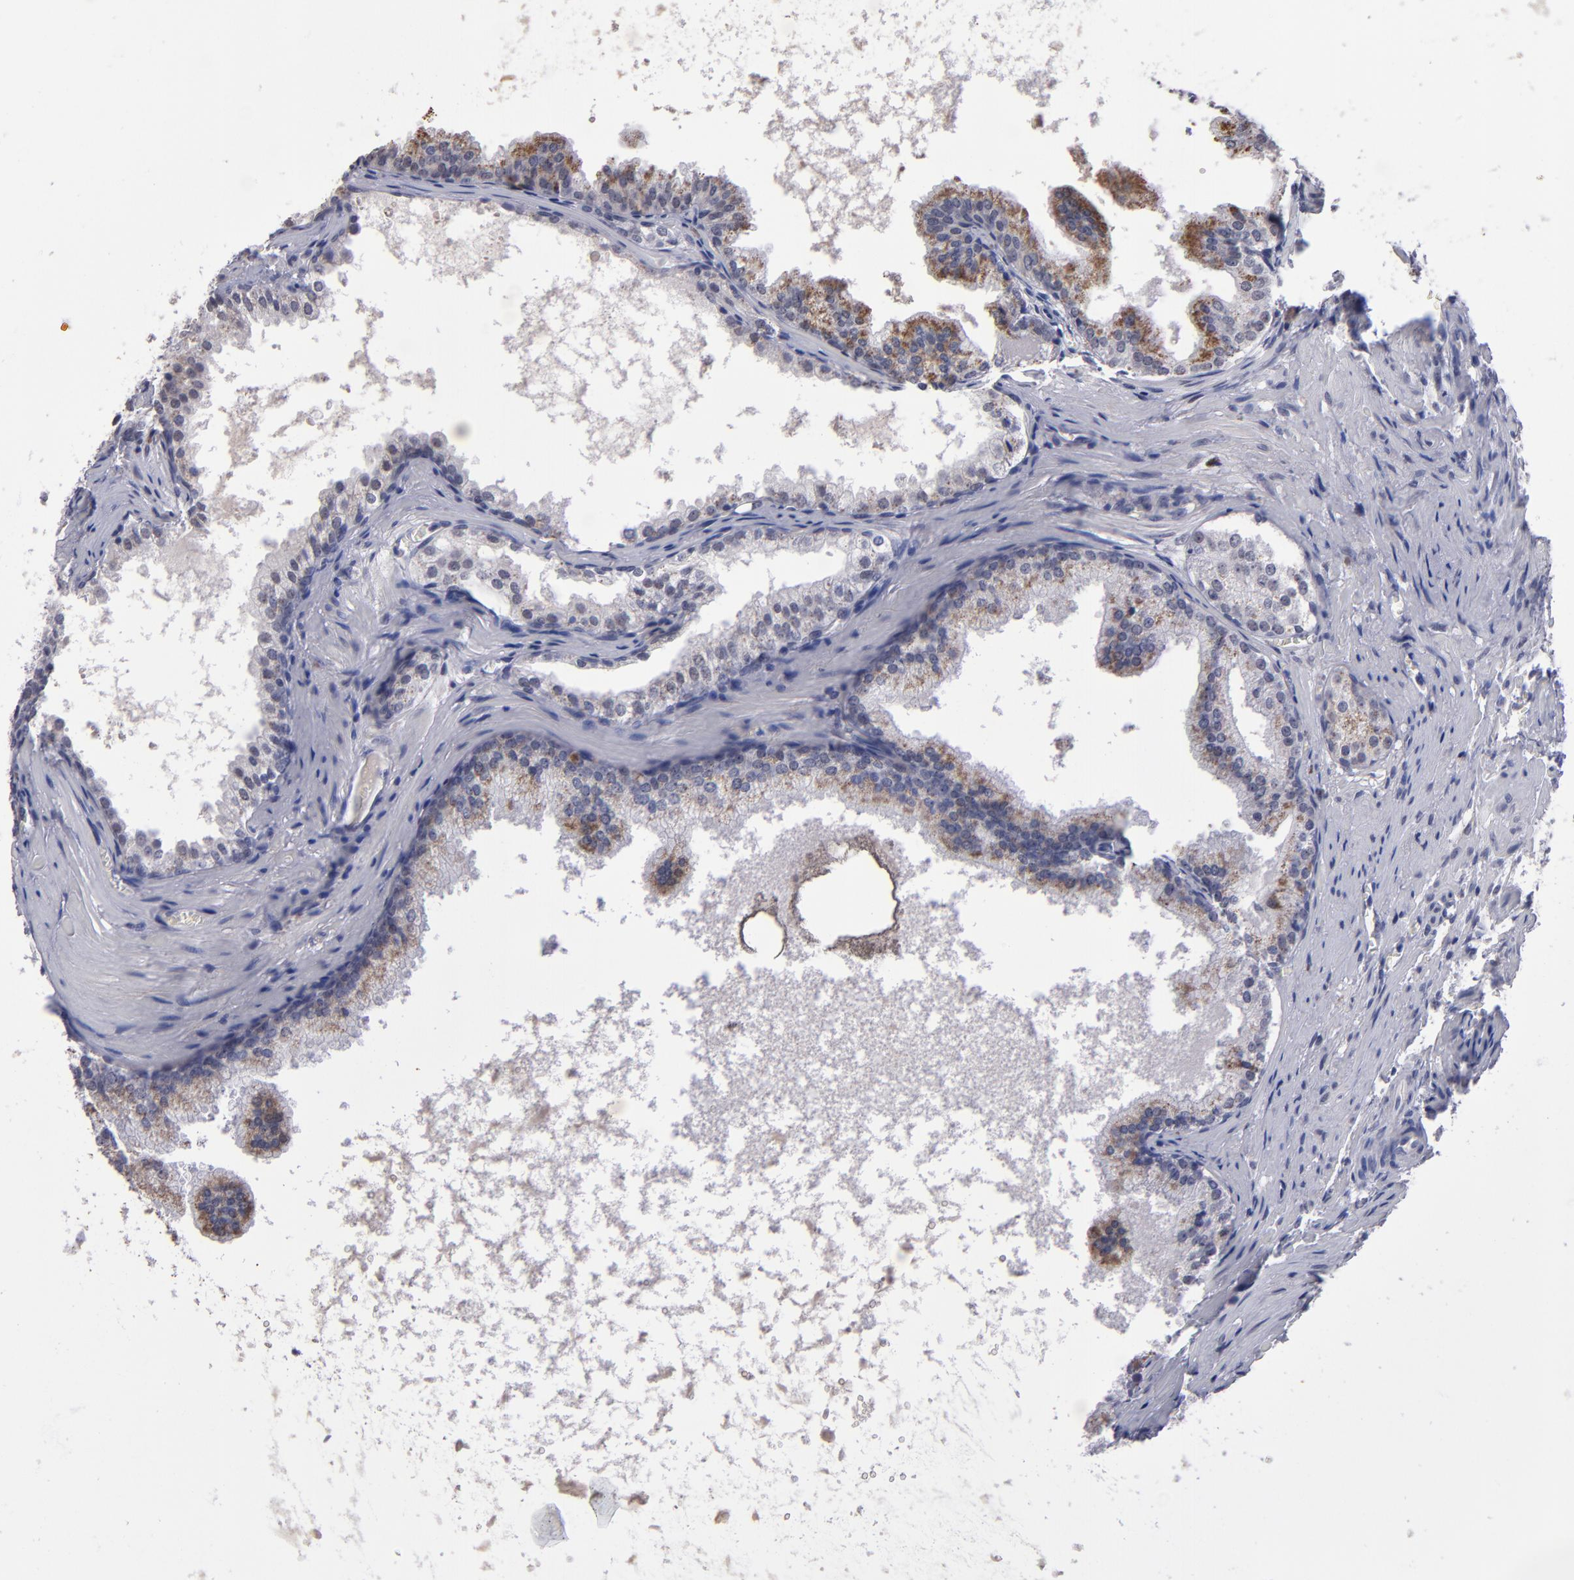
{"staining": {"intensity": "weak", "quantity": "<25%", "location": "nuclear"}, "tissue": "prostate cancer", "cell_type": "Tumor cells", "image_type": "cancer", "snomed": [{"axis": "morphology", "description": "Adenocarcinoma, Medium grade"}, {"axis": "topography", "description": "Prostate"}], "caption": "High power microscopy photomicrograph of an immunohistochemistry micrograph of prostate medium-grade adenocarcinoma, revealing no significant staining in tumor cells.", "gene": "OTUB2", "patient": {"sex": "male", "age": 64}}